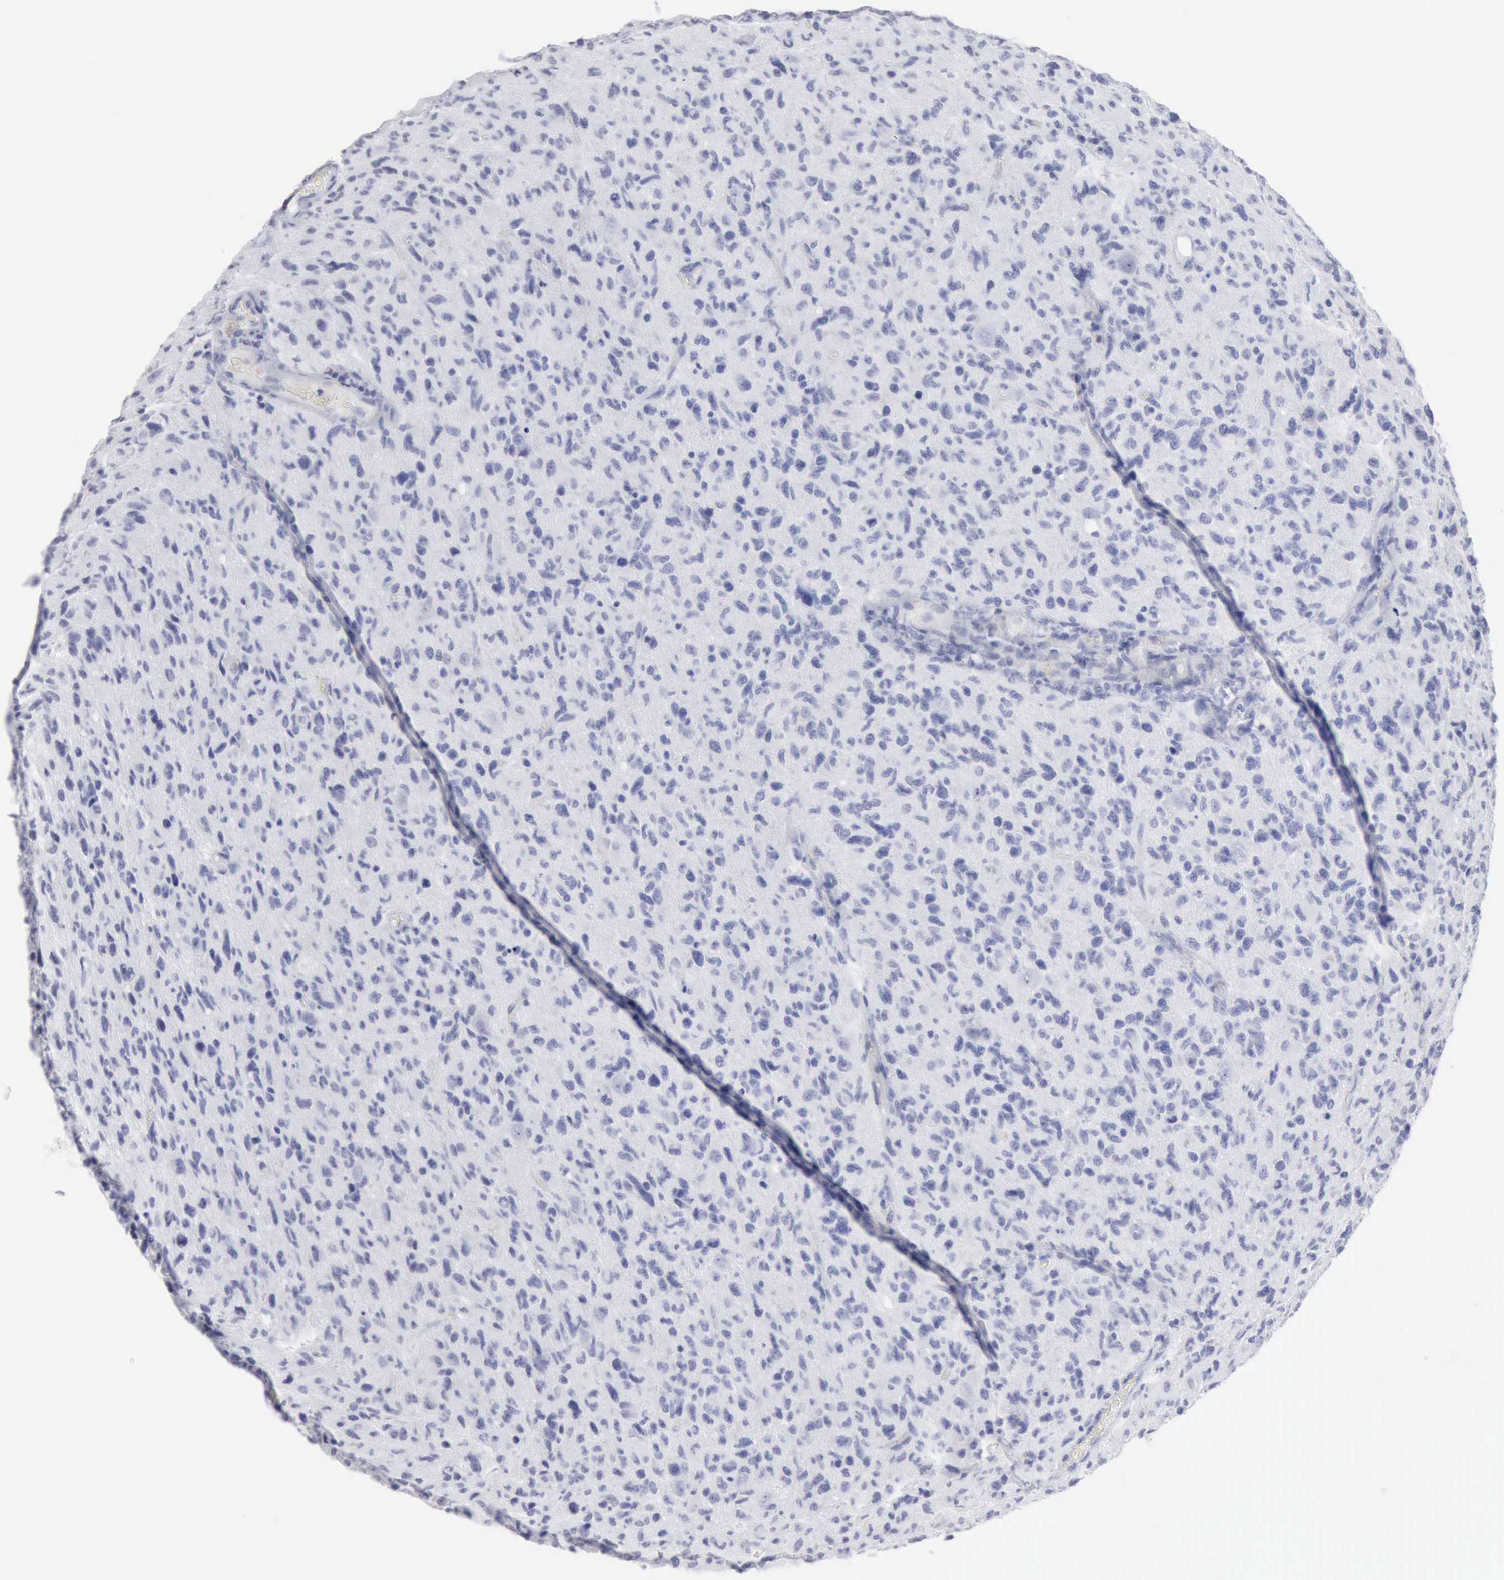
{"staining": {"intensity": "negative", "quantity": "none", "location": "none"}, "tissue": "glioma", "cell_type": "Tumor cells", "image_type": "cancer", "snomed": [{"axis": "morphology", "description": "Glioma, malignant, High grade"}, {"axis": "topography", "description": "Brain"}], "caption": "This is an IHC histopathology image of human high-grade glioma (malignant). There is no positivity in tumor cells.", "gene": "CMA1", "patient": {"sex": "female", "age": 60}}